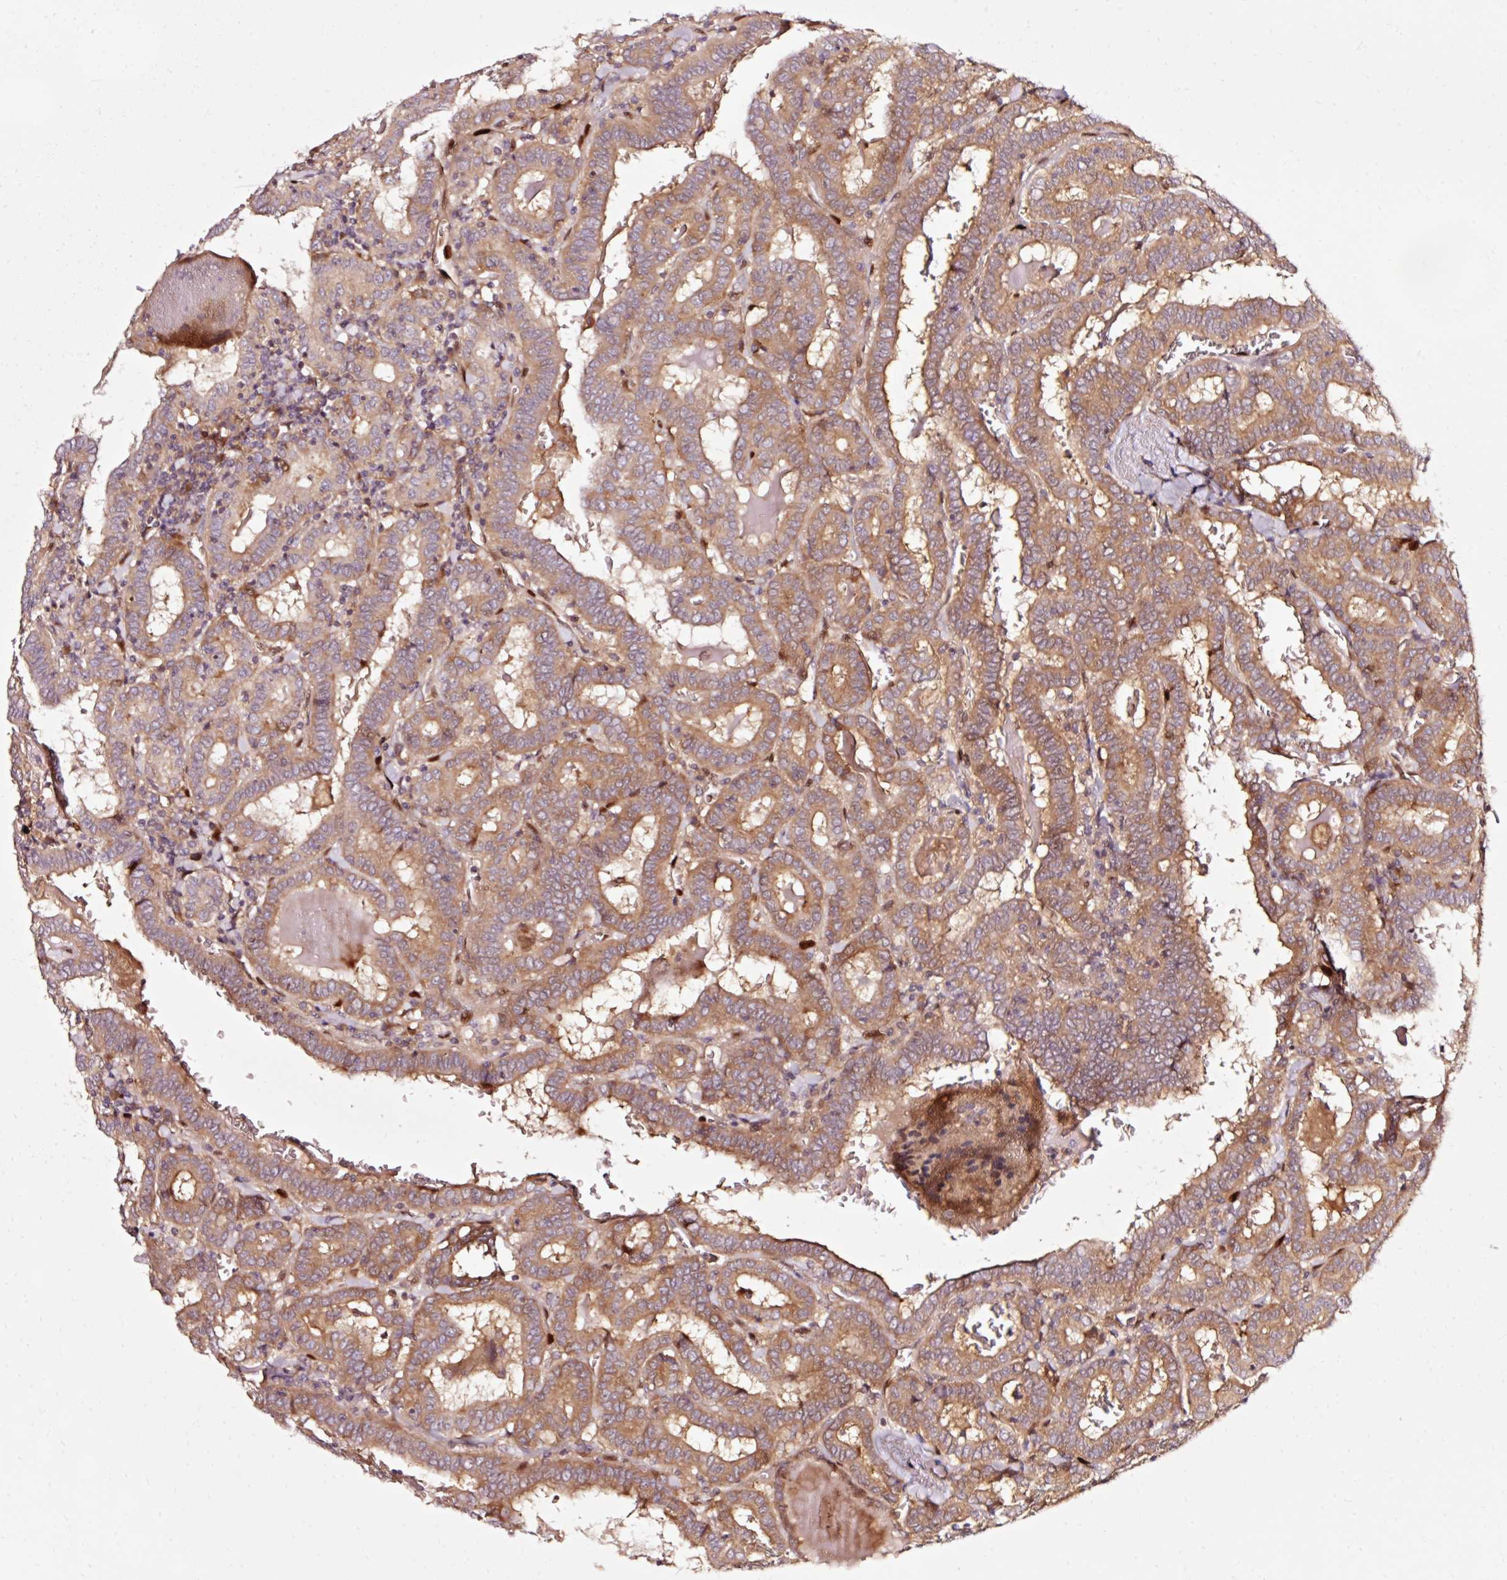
{"staining": {"intensity": "moderate", "quantity": ">75%", "location": "cytoplasmic/membranous"}, "tissue": "thyroid cancer", "cell_type": "Tumor cells", "image_type": "cancer", "snomed": [{"axis": "morphology", "description": "Papillary adenocarcinoma, NOS"}, {"axis": "topography", "description": "Thyroid gland"}], "caption": "This is an image of IHC staining of thyroid cancer (papillary adenocarcinoma), which shows moderate positivity in the cytoplasmic/membranous of tumor cells.", "gene": "NAPA", "patient": {"sex": "female", "age": 72}}